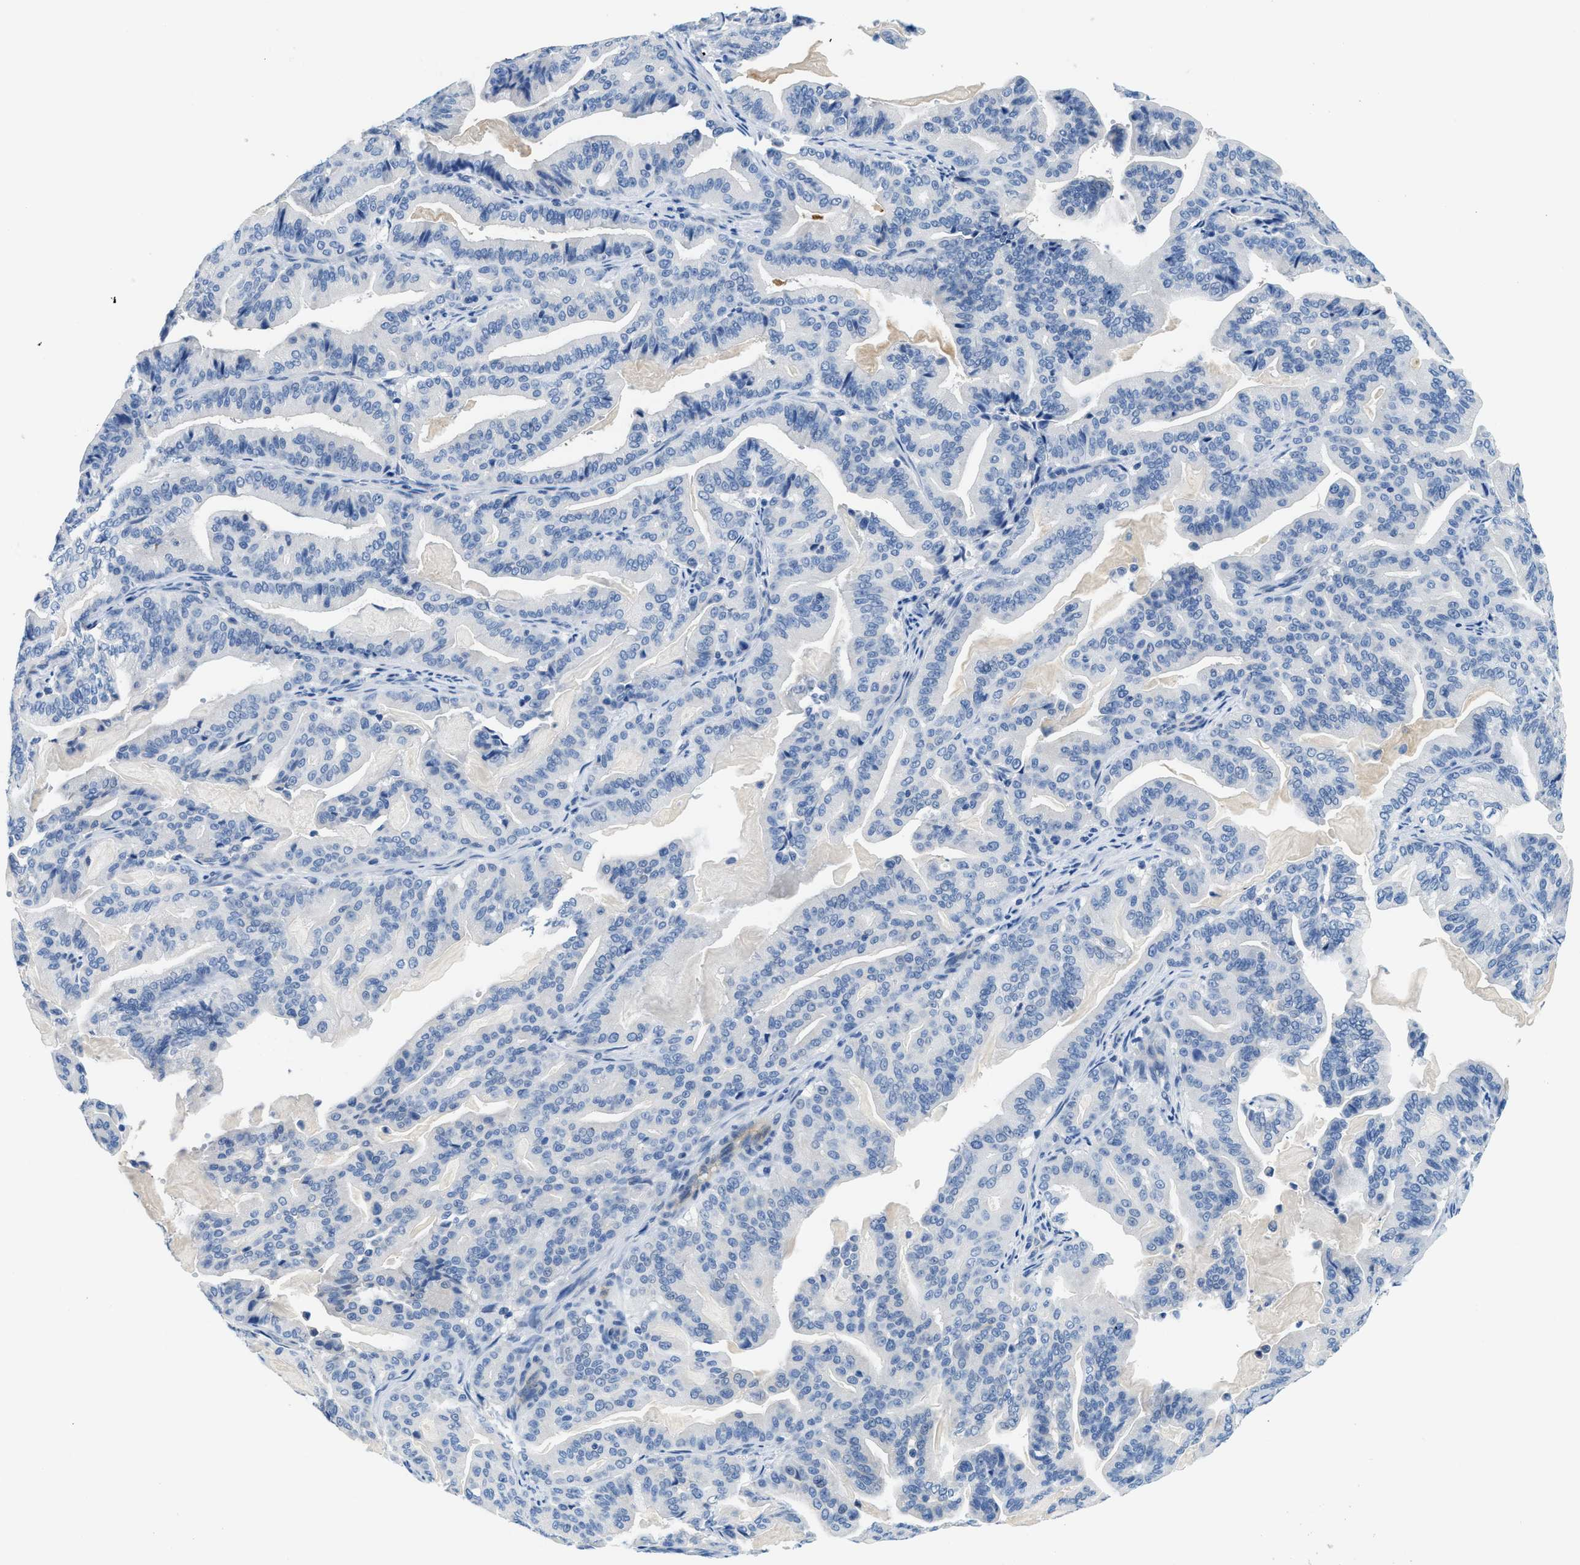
{"staining": {"intensity": "negative", "quantity": "none", "location": "none"}, "tissue": "pancreatic cancer", "cell_type": "Tumor cells", "image_type": "cancer", "snomed": [{"axis": "morphology", "description": "Adenocarcinoma, NOS"}, {"axis": "topography", "description": "Pancreas"}], "caption": "An immunohistochemistry histopathology image of pancreatic adenocarcinoma is shown. There is no staining in tumor cells of pancreatic adenocarcinoma.", "gene": "MBL2", "patient": {"sex": "male", "age": 63}}